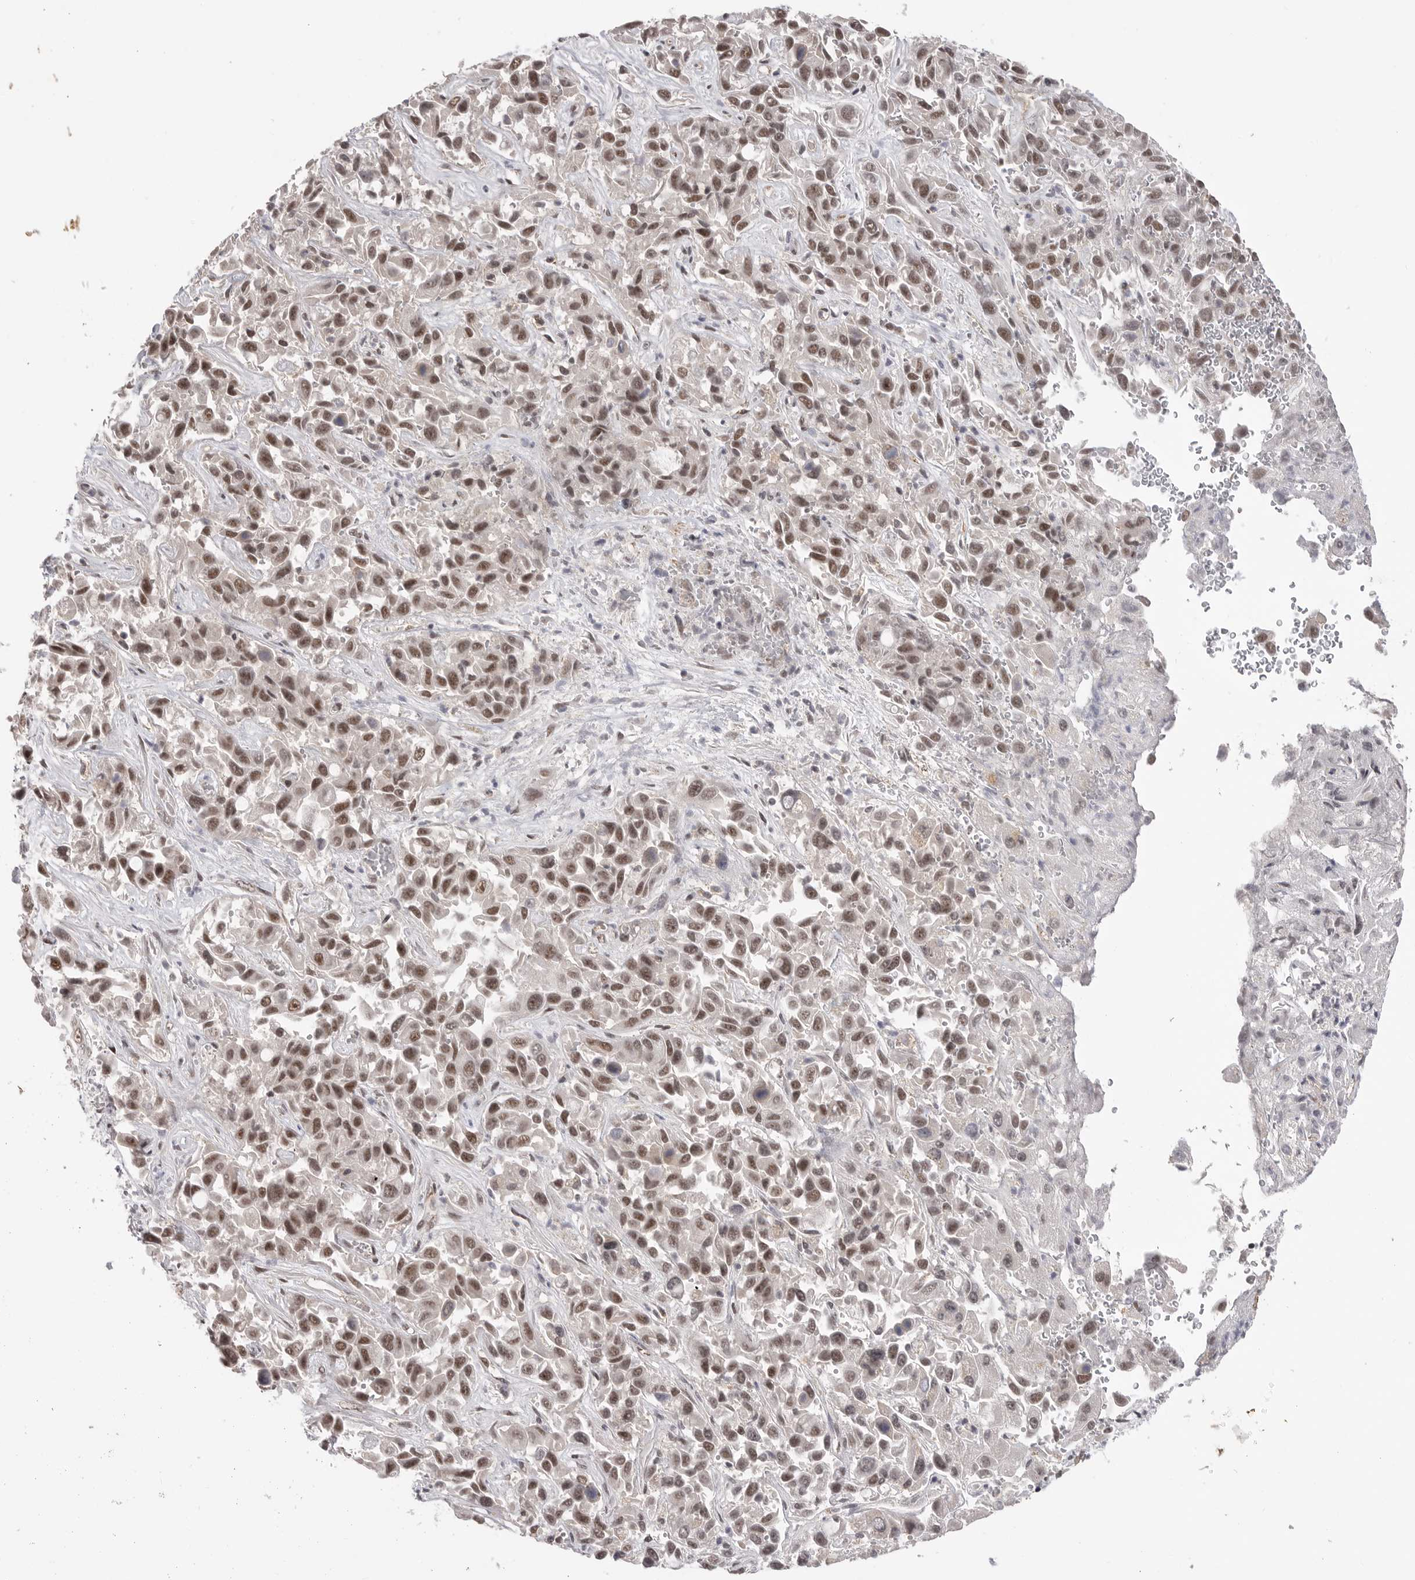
{"staining": {"intensity": "moderate", "quantity": ">75%", "location": "nuclear"}, "tissue": "liver cancer", "cell_type": "Tumor cells", "image_type": "cancer", "snomed": [{"axis": "morphology", "description": "Cholangiocarcinoma"}, {"axis": "topography", "description": "Liver"}], "caption": "IHC (DAB (3,3'-diaminobenzidine)) staining of human liver cancer (cholangiocarcinoma) displays moderate nuclear protein staining in about >75% of tumor cells.", "gene": "PPP1R8", "patient": {"sex": "female", "age": 52}}